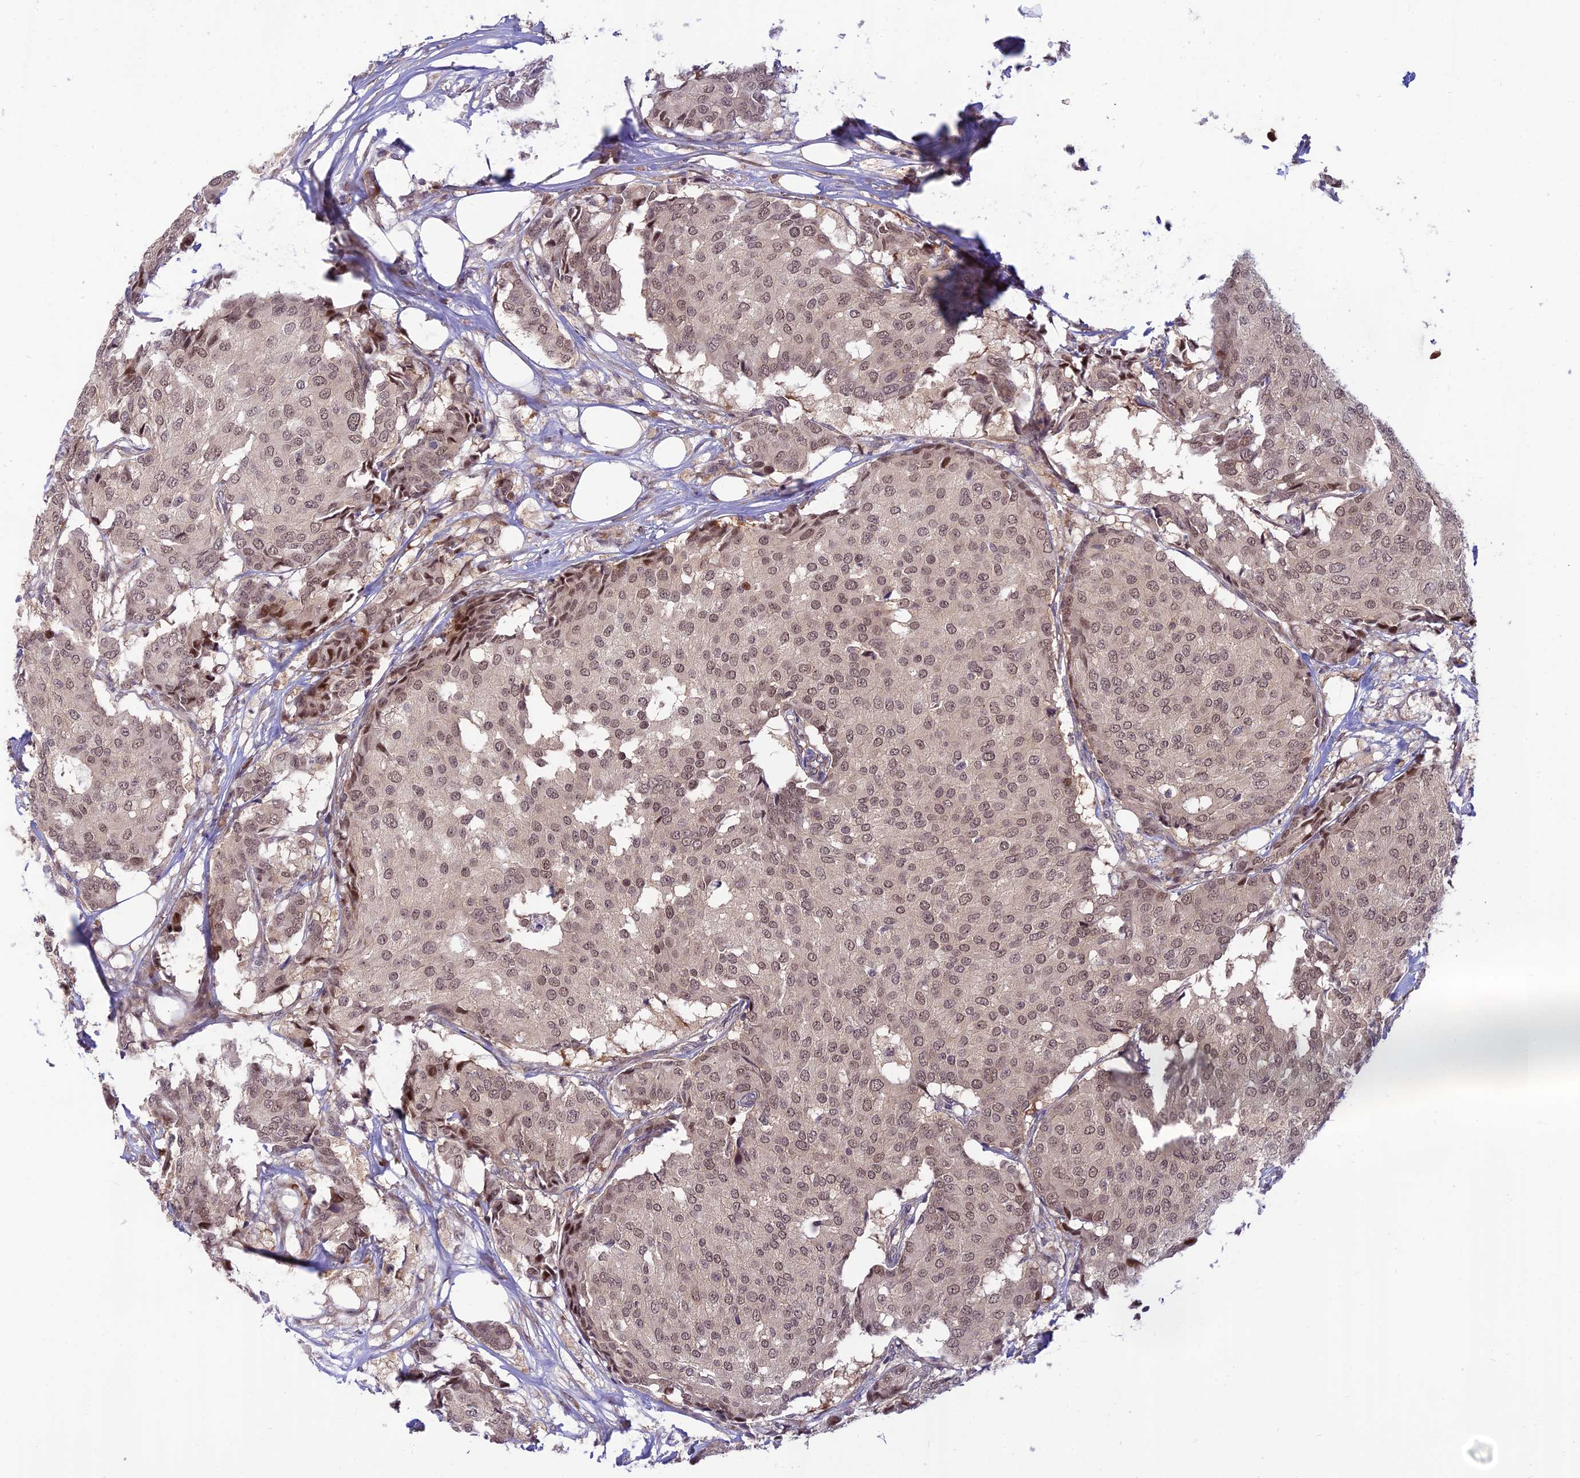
{"staining": {"intensity": "weak", "quantity": ">75%", "location": "nuclear"}, "tissue": "breast cancer", "cell_type": "Tumor cells", "image_type": "cancer", "snomed": [{"axis": "morphology", "description": "Duct carcinoma"}, {"axis": "topography", "description": "Breast"}], "caption": "Weak nuclear positivity for a protein is seen in about >75% of tumor cells of breast cancer using immunohistochemistry (IHC).", "gene": "ASPDH", "patient": {"sex": "female", "age": 75}}